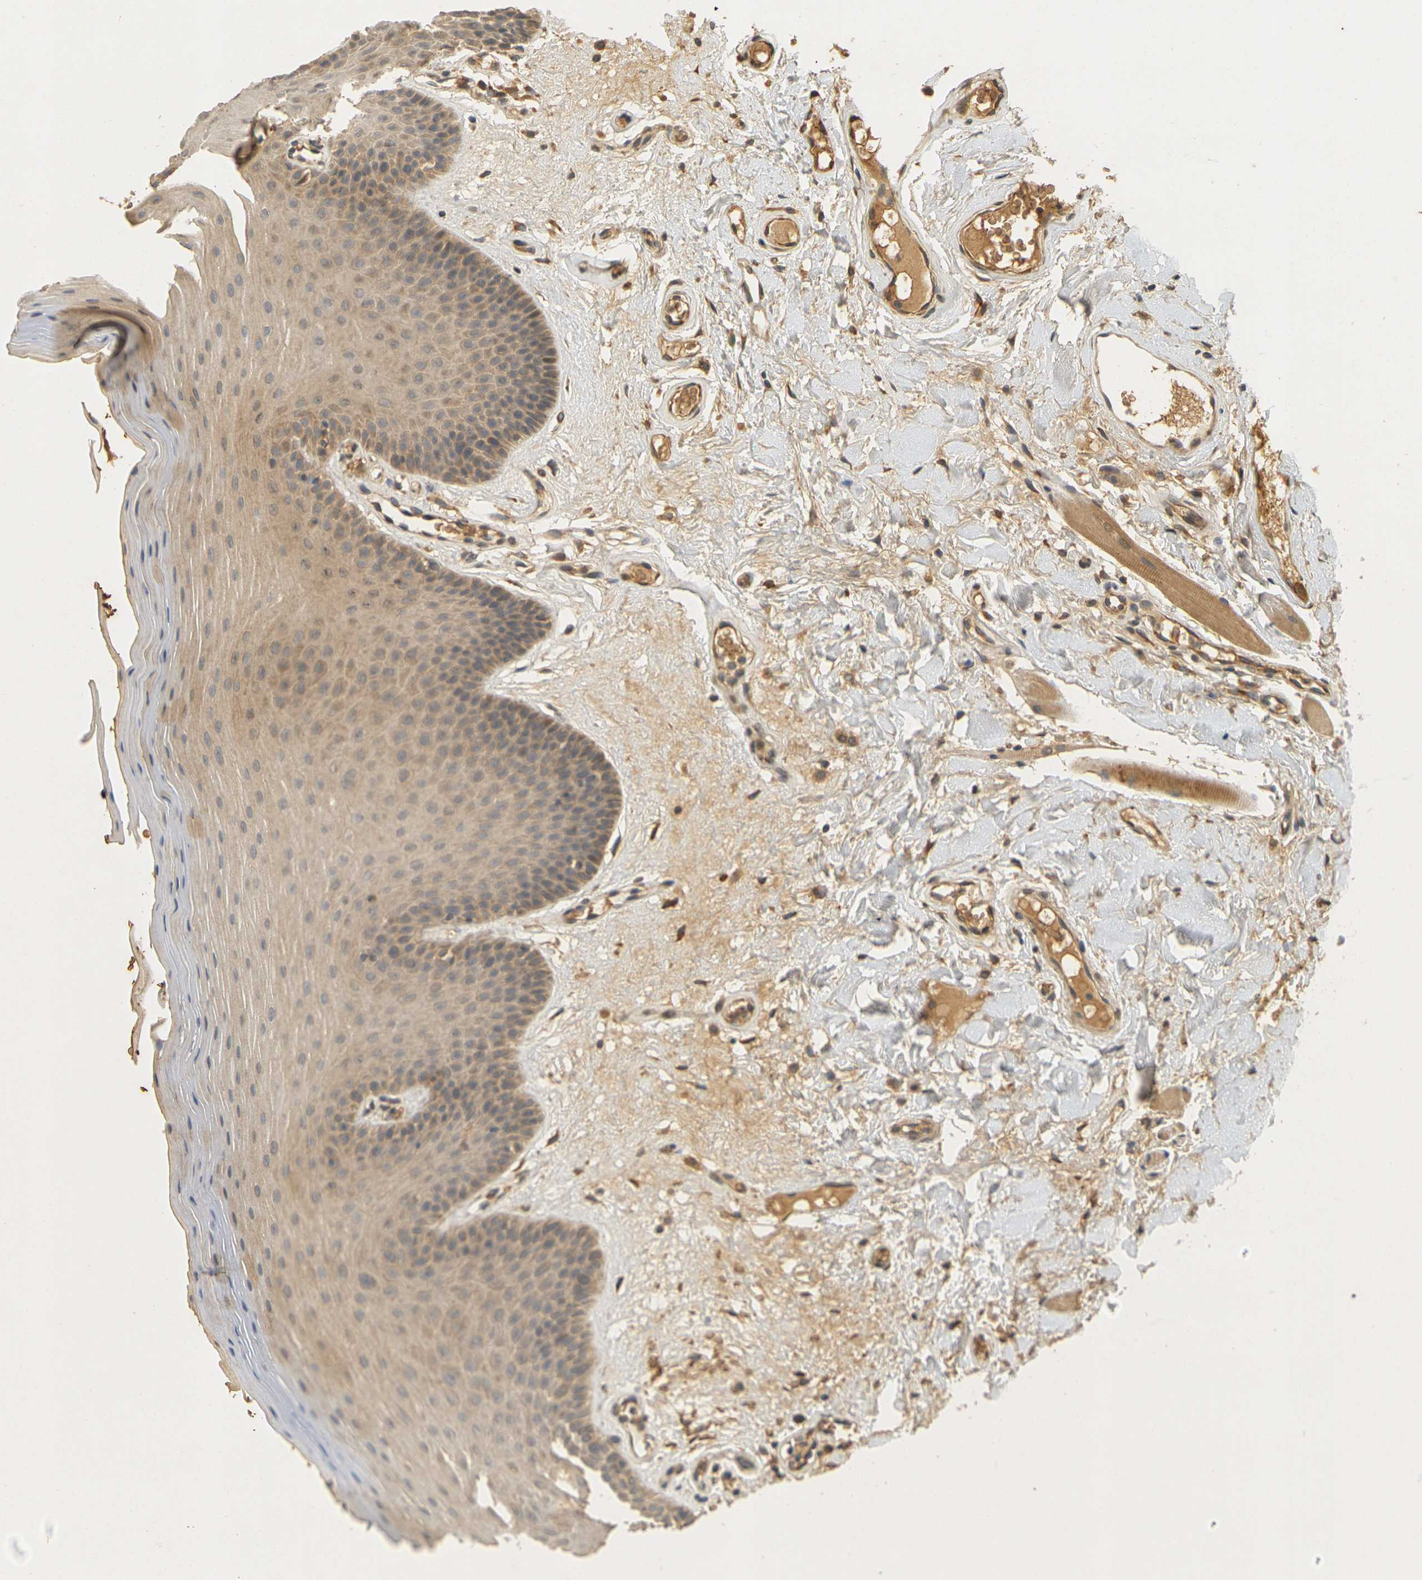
{"staining": {"intensity": "moderate", "quantity": ">75%", "location": "cytoplasmic/membranous"}, "tissue": "oral mucosa", "cell_type": "Squamous epithelial cells", "image_type": "normal", "snomed": [{"axis": "morphology", "description": "Normal tissue, NOS"}, {"axis": "morphology", "description": "Squamous cell carcinoma, NOS"}, {"axis": "topography", "description": "Skeletal muscle"}, {"axis": "topography", "description": "Adipose tissue"}, {"axis": "topography", "description": "Vascular tissue"}, {"axis": "topography", "description": "Oral tissue"}, {"axis": "topography", "description": "Peripheral nerve tissue"}, {"axis": "topography", "description": "Head-Neck"}], "caption": "Protein analysis of normal oral mucosa displays moderate cytoplasmic/membranous expression in about >75% of squamous epithelial cells. Ihc stains the protein of interest in brown and the nuclei are stained blue.", "gene": "MEGF9", "patient": {"sex": "male", "age": 71}}